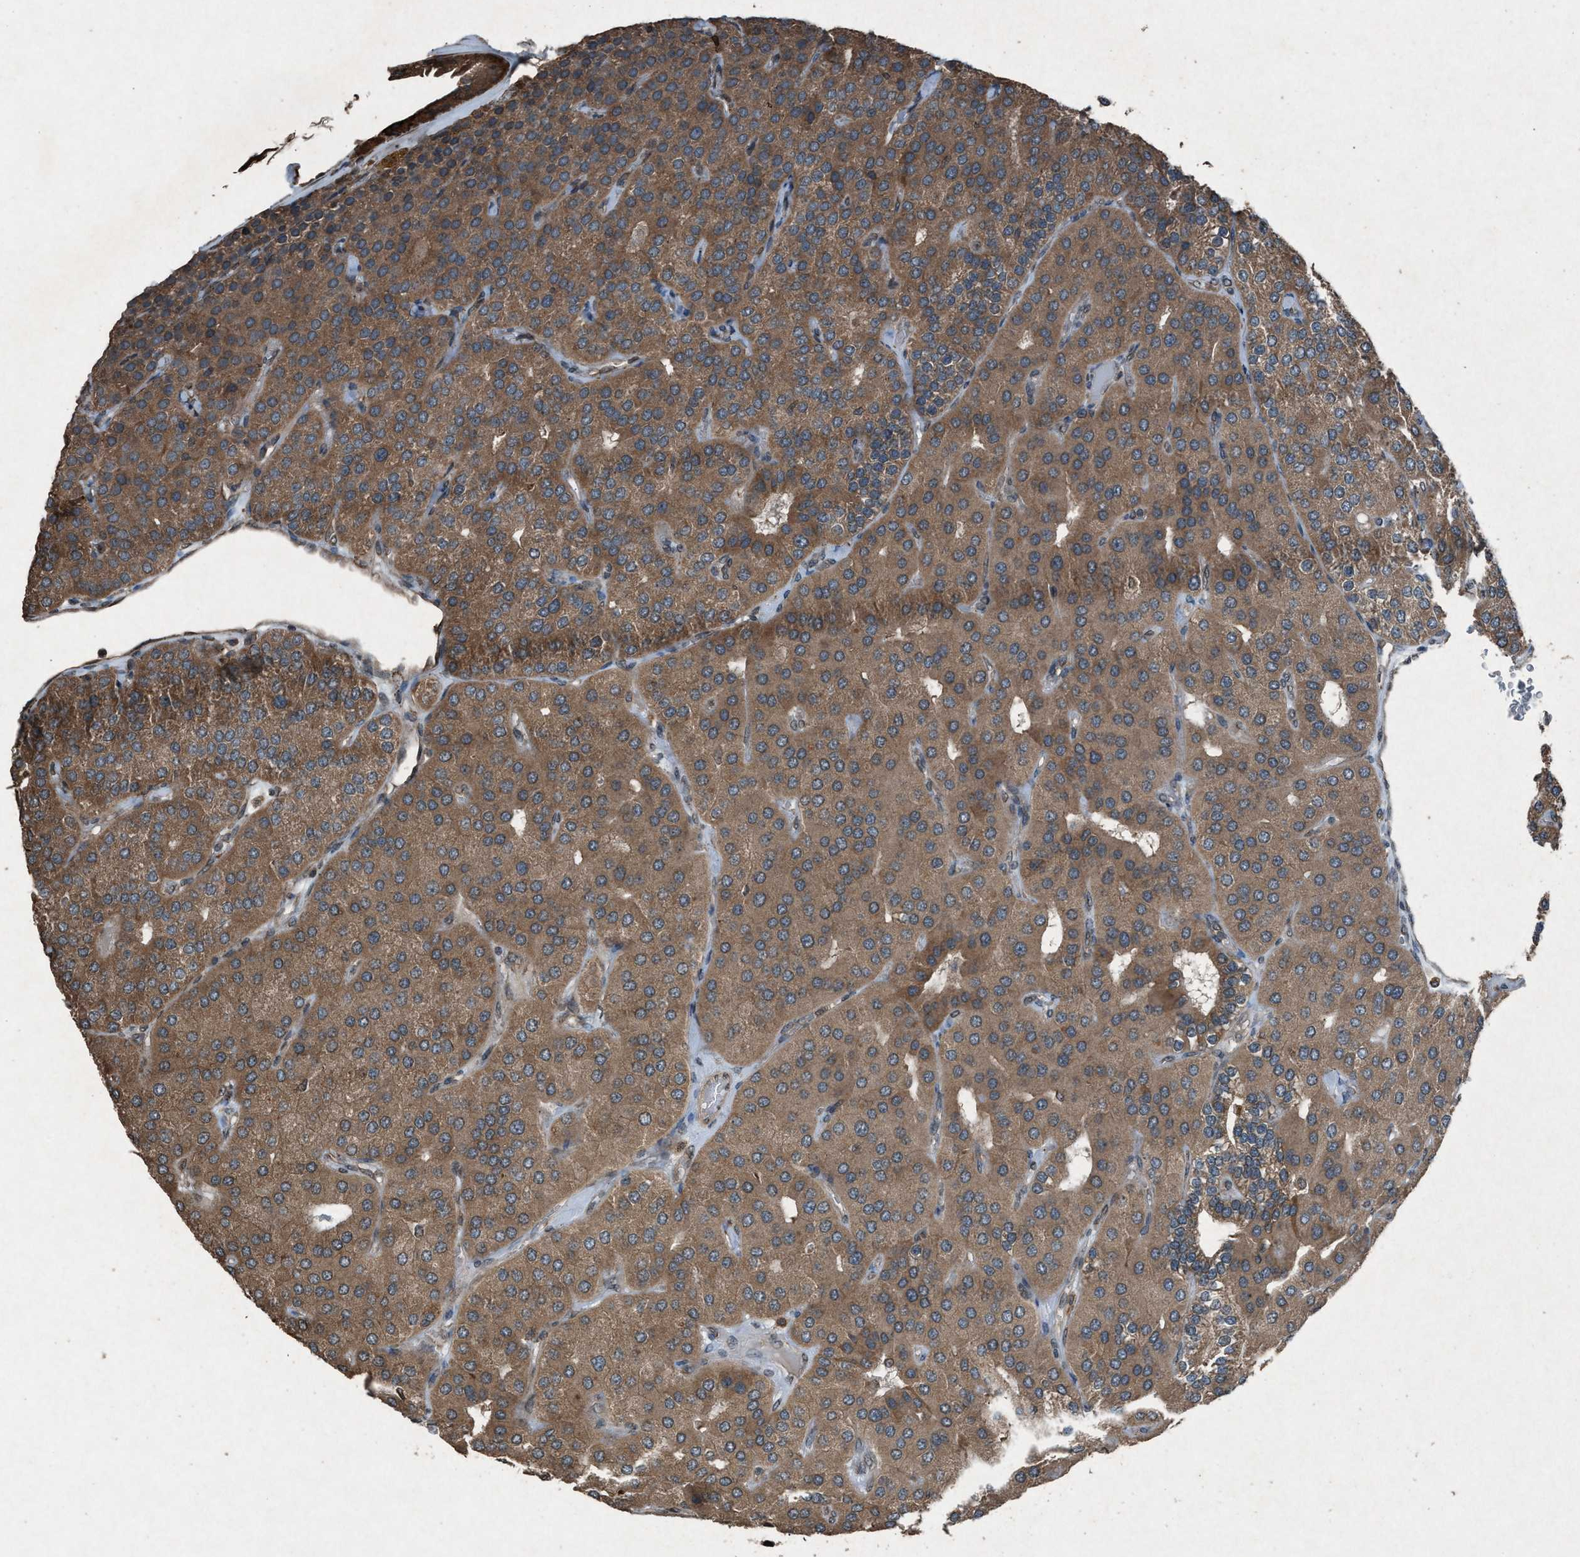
{"staining": {"intensity": "moderate", "quantity": ">75%", "location": "cytoplasmic/membranous"}, "tissue": "parathyroid gland", "cell_type": "Glandular cells", "image_type": "normal", "snomed": [{"axis": "morphology", "description": "Normal tissue, NOS"}, {"axis": "morphology", "description": "Adenoma, NOS"}, {"axis": "topography", "description": "Parathyroid gland"}], "caption": "Protein staining shows moderate cytoplasmic/membranous expression in approximately >75% of glandular cells in unremarkable parathyroid gland.", "gene": "CALR", "patient": {"sex": "female", "age": 86}}